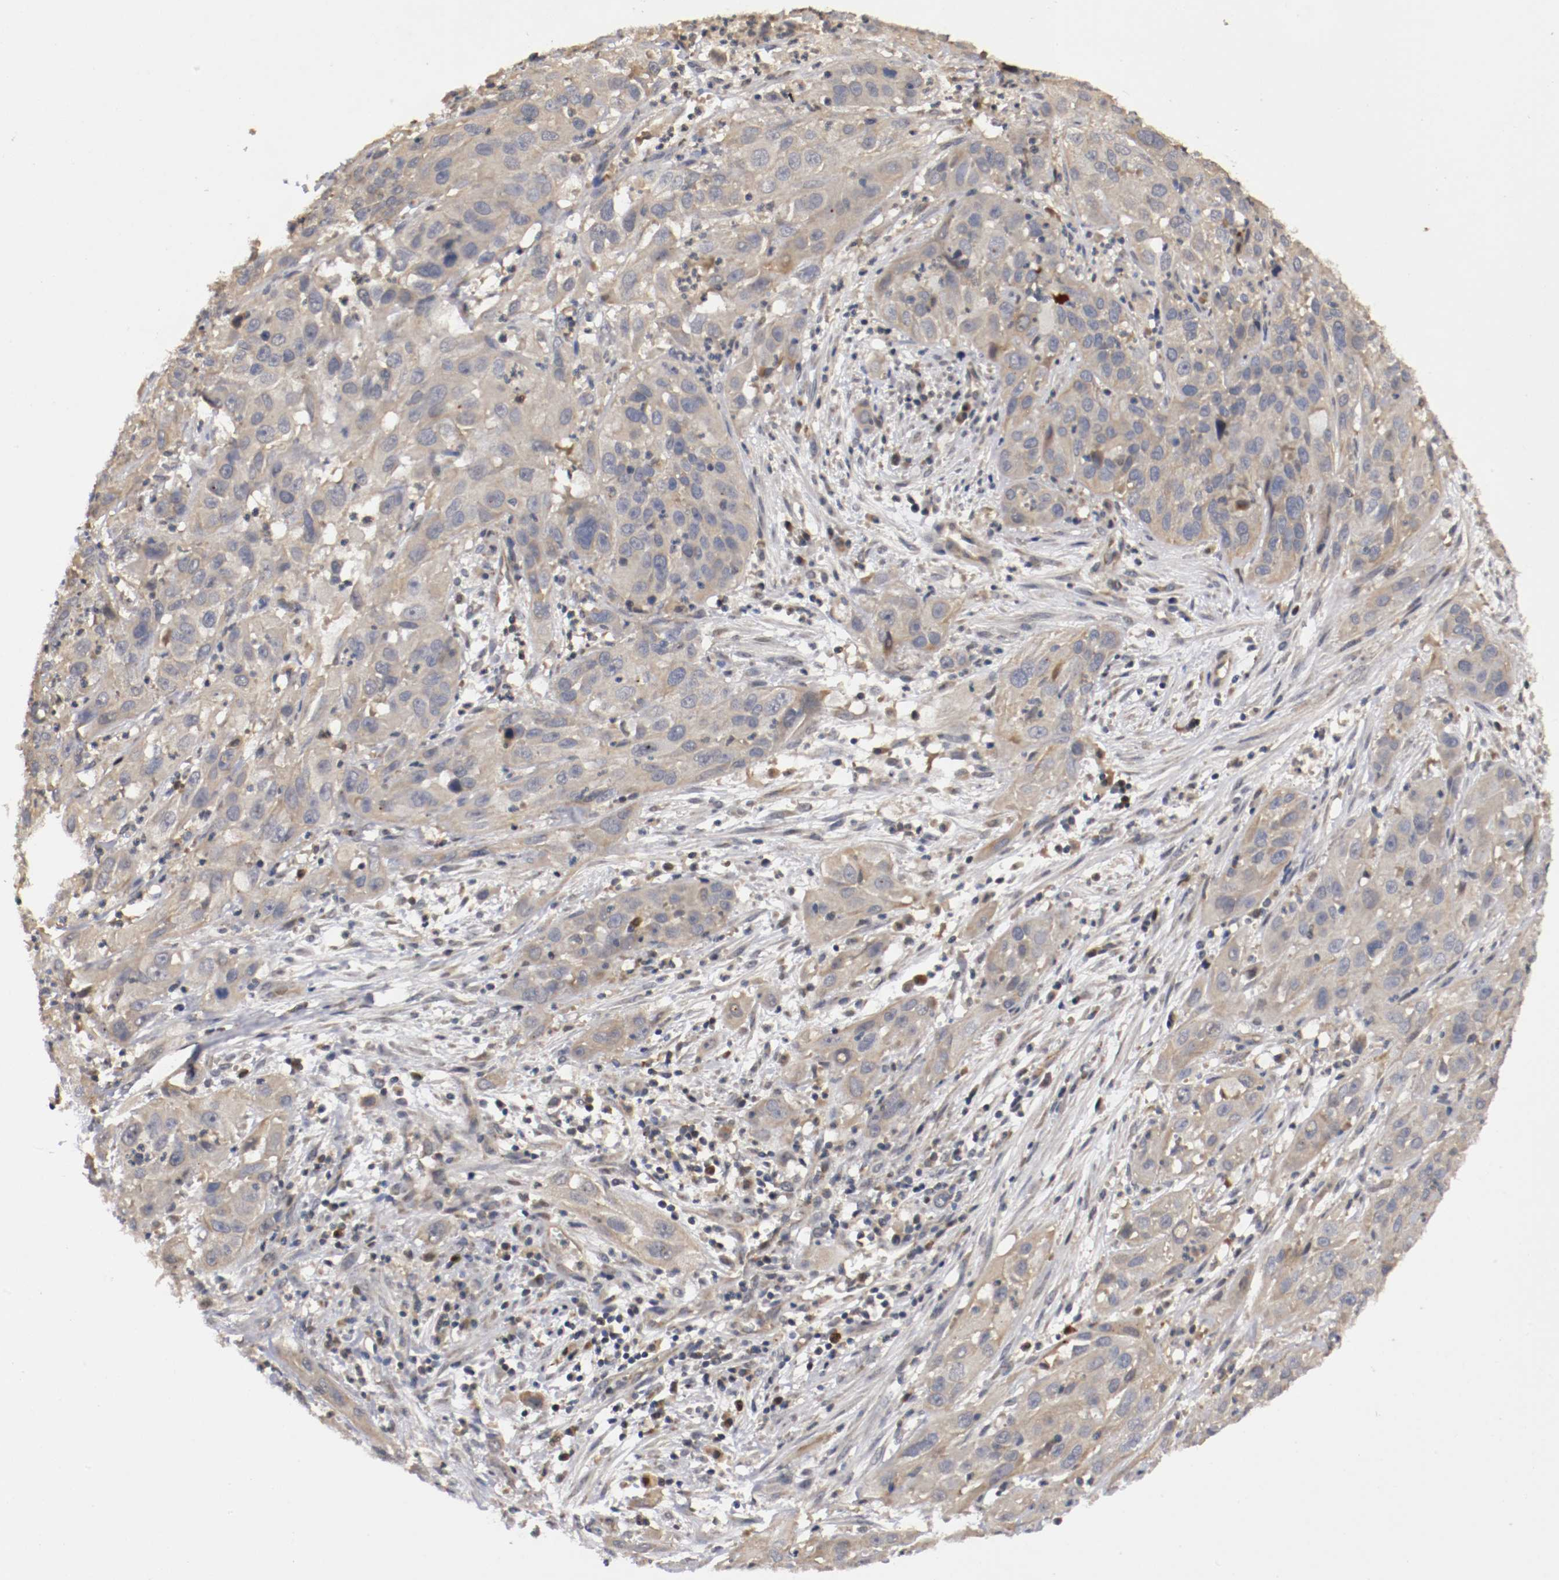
{"staining": {"intensity": "weak", "quantity": ">75%", "location": "cytoplasmic/membranous"}, "tissue": "cervical cancer", "cell_type": "Tumor cells", "image_type": "cancer", "snomed": [{"axis": "morphology", "description": "Squamous cell carcinoma, NOS"}, {"axis": "topography", "description": "Cervix"}], "caption": "Protein expression analysis of squamous cell carcinoma (cervical) exhibits weak cytoplasmic/membranous positivity in approximately >75% of tumor cells.", "gene": "TNFRSF1B", "patient": {"sex": "female", "age": 32}}